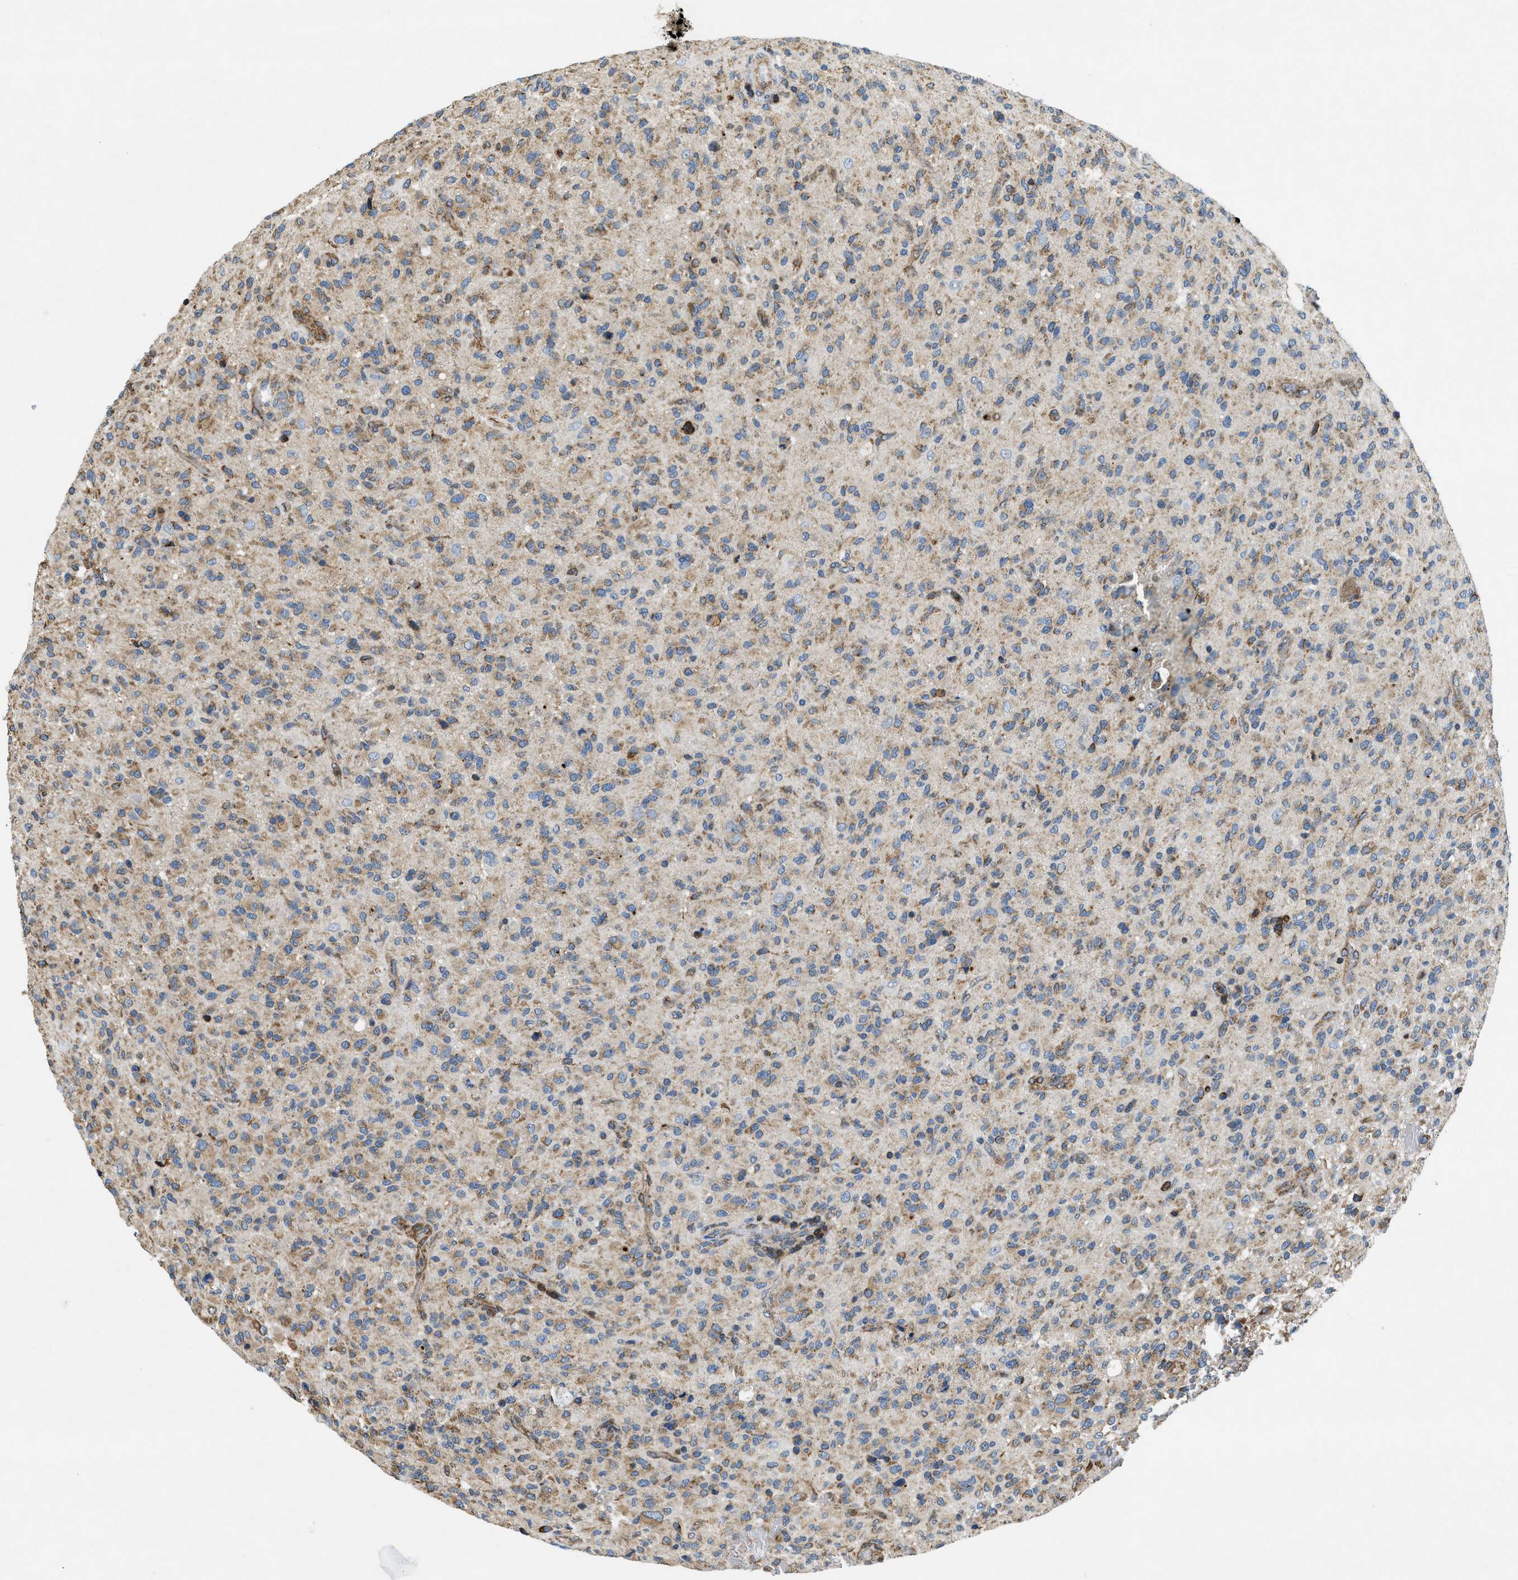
{"staining": {"intensity": "moderate", "quantity": "25%-75%", "location": "cytoplasmic/membranous"}, "tissue": "glioma", "cell_type": "Tumor cells", "image_type": "cancer", "snomed": [{"axis": "morphology", "description": "Glioma, malignant, High grade"}, {"axis": "topography", "description": "Brain"}], "caption": "Protein expression analysis of malignant glioma (high-grade) displays moderate cytoplasmic/membranous positivity in about 25%-75% of tumor cells.", "gene": "CSPG4", "patient": {"sex": "male", "age": 71}}